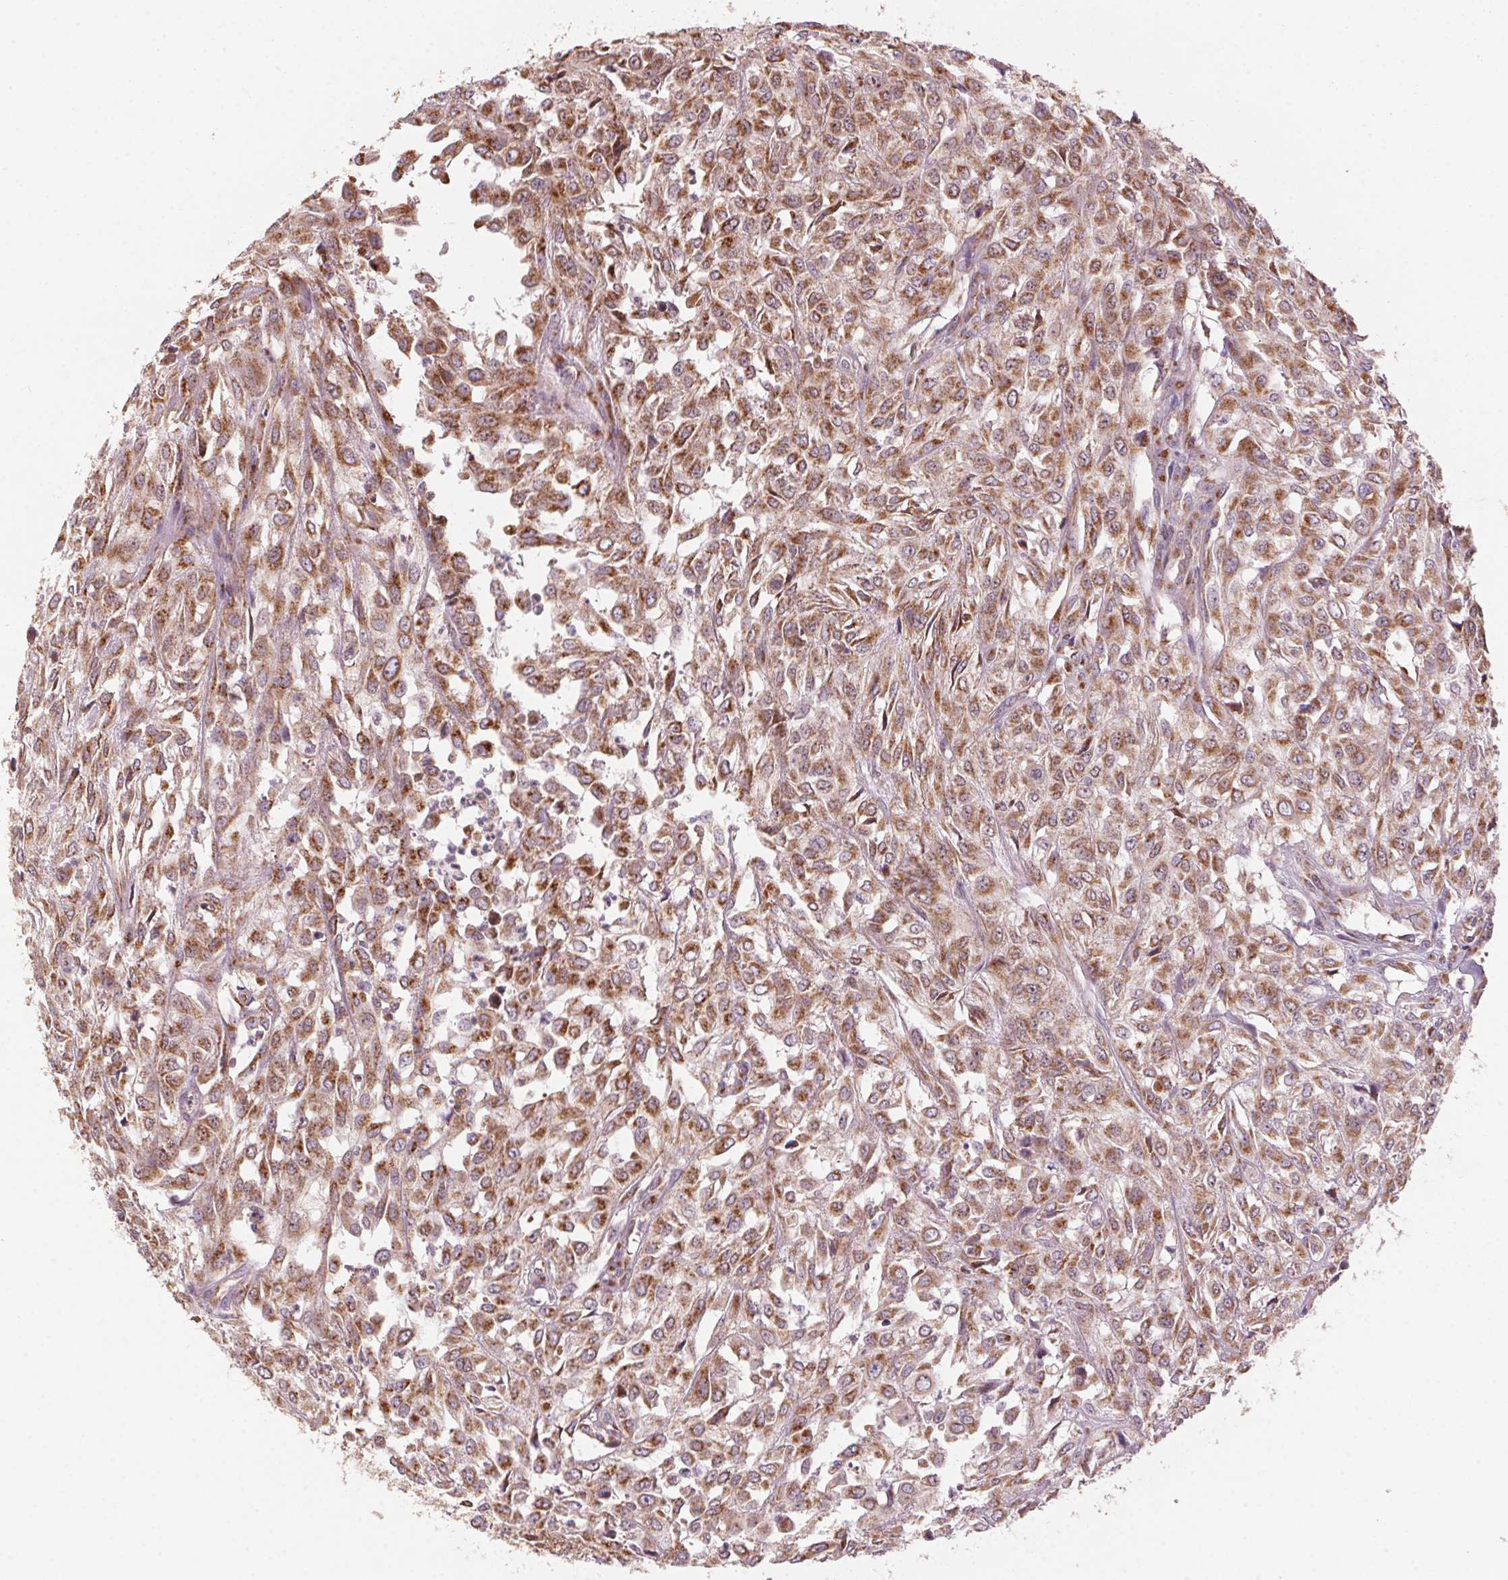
{"staining": {"intensity": "moderate", "quantity": ">75%", "location": "cytoplasmic/membranous"}, "tissue": "urothelial cancer", "cell_type": "Tumor cells", "image_type": "cancer", "snomed": [{"axis": "morphology", "description": "Urothelial carcinoma, High grade"}, {"axis": "topography", "description": "Urinary bladder"}], "caption": "Human urothelial cancer stained with a brown dye reveals moderate cytoplasmic/membranous positive staining in approximately >75% of tumor cells.", "gene": "TOMM70", "patient": {"sex": "male", "age": 67}}